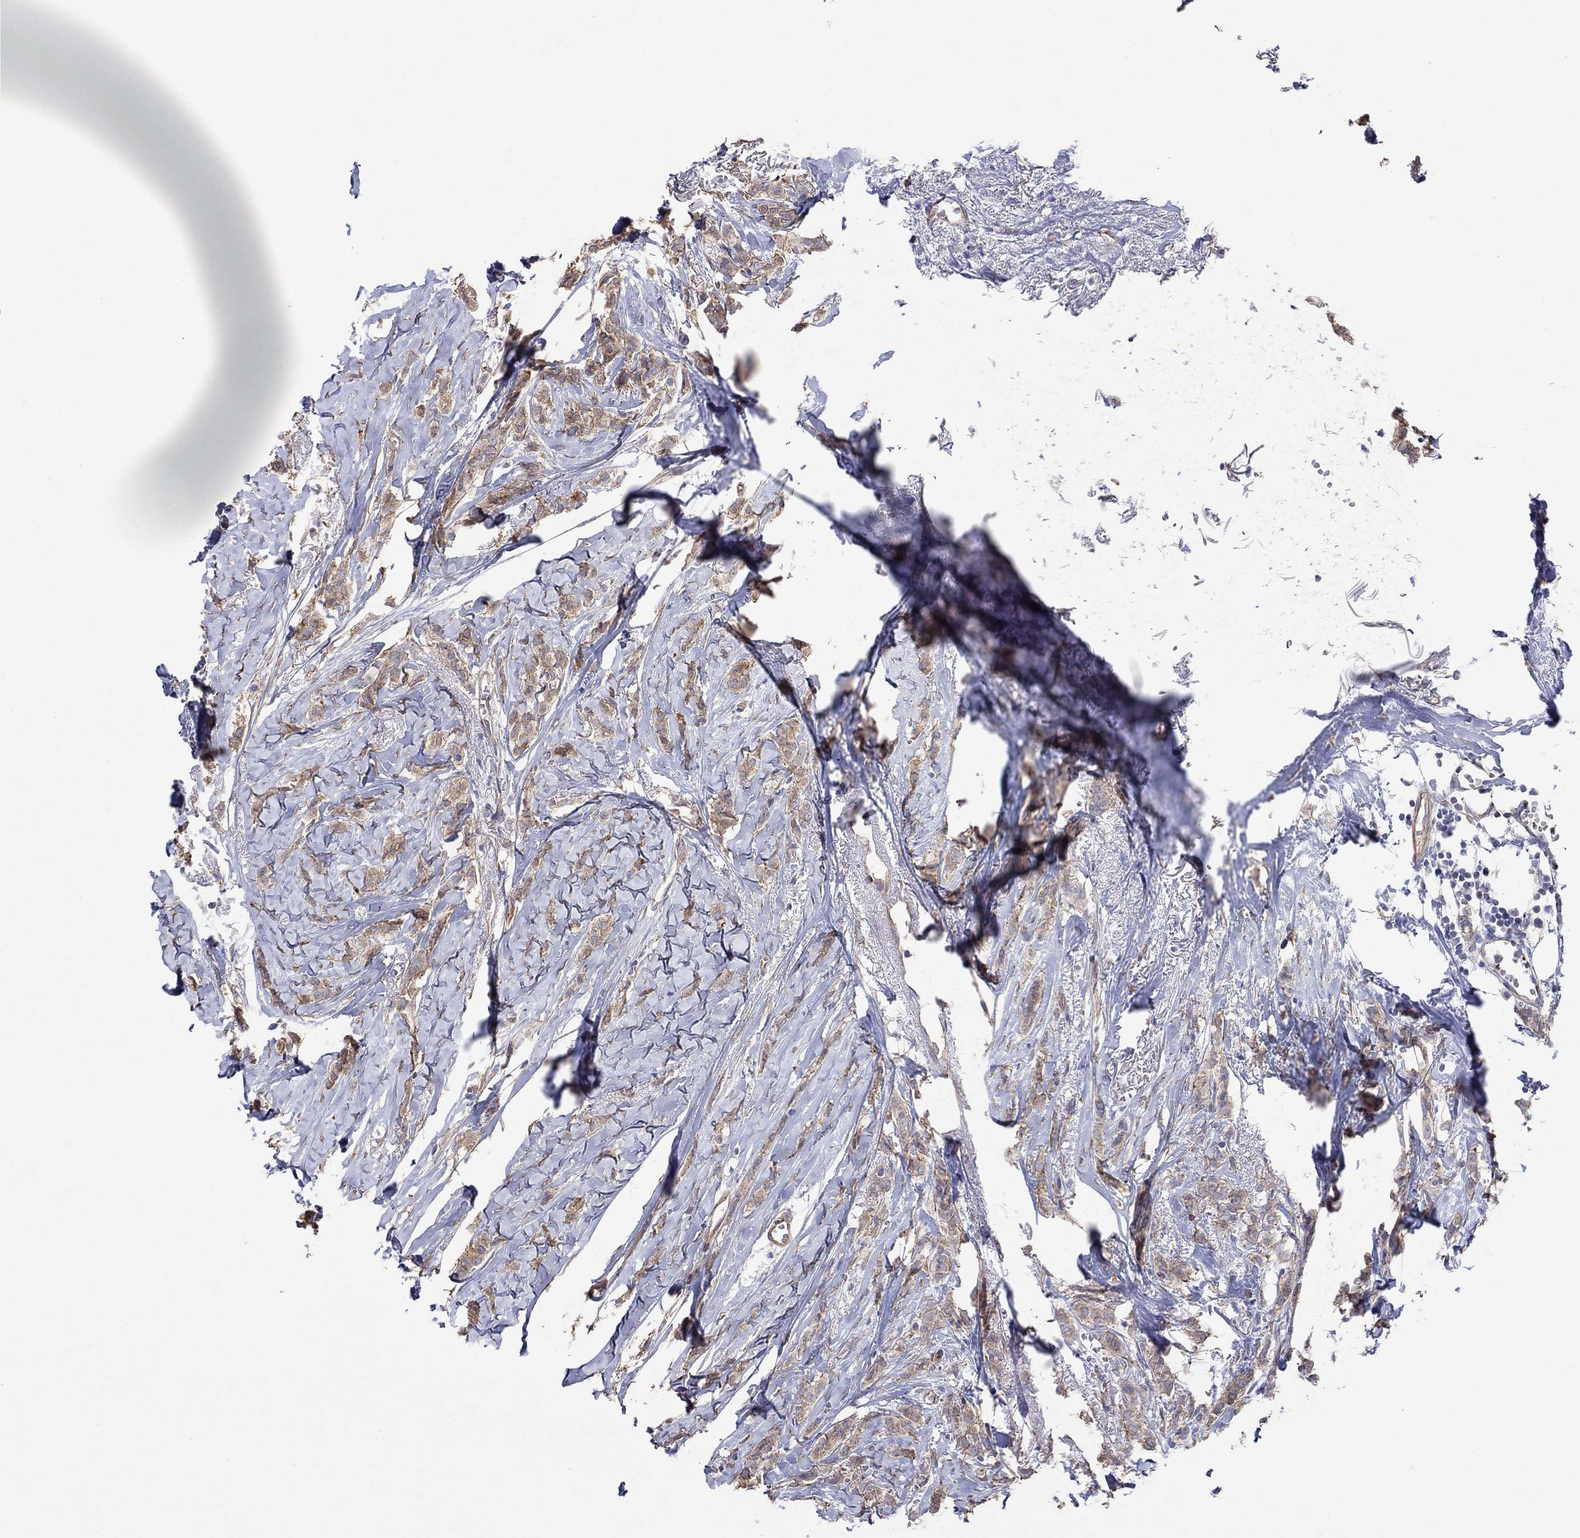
{"staining": {"intensity": "weak", "quantity": ">75%", "location": "cytoplasmic/membranous"}, "tissue": "breast cancer", "cell_type": "Tumor cells", "image_type": "cancer", "snomed": [{"axis": "morphology", "description": "Duct carcinoma"}, {"axis": "topography", "description": "Breast"}], "caption": "Immunohistochemical staining of breast infiltrating ductal carcinoma exhibits low levels of weak cytoplasmic/membranous protein expression in approximately >75% of tumor cells.", "gene": "TPRN", "patient": {"sex": "female", "age": 85}}